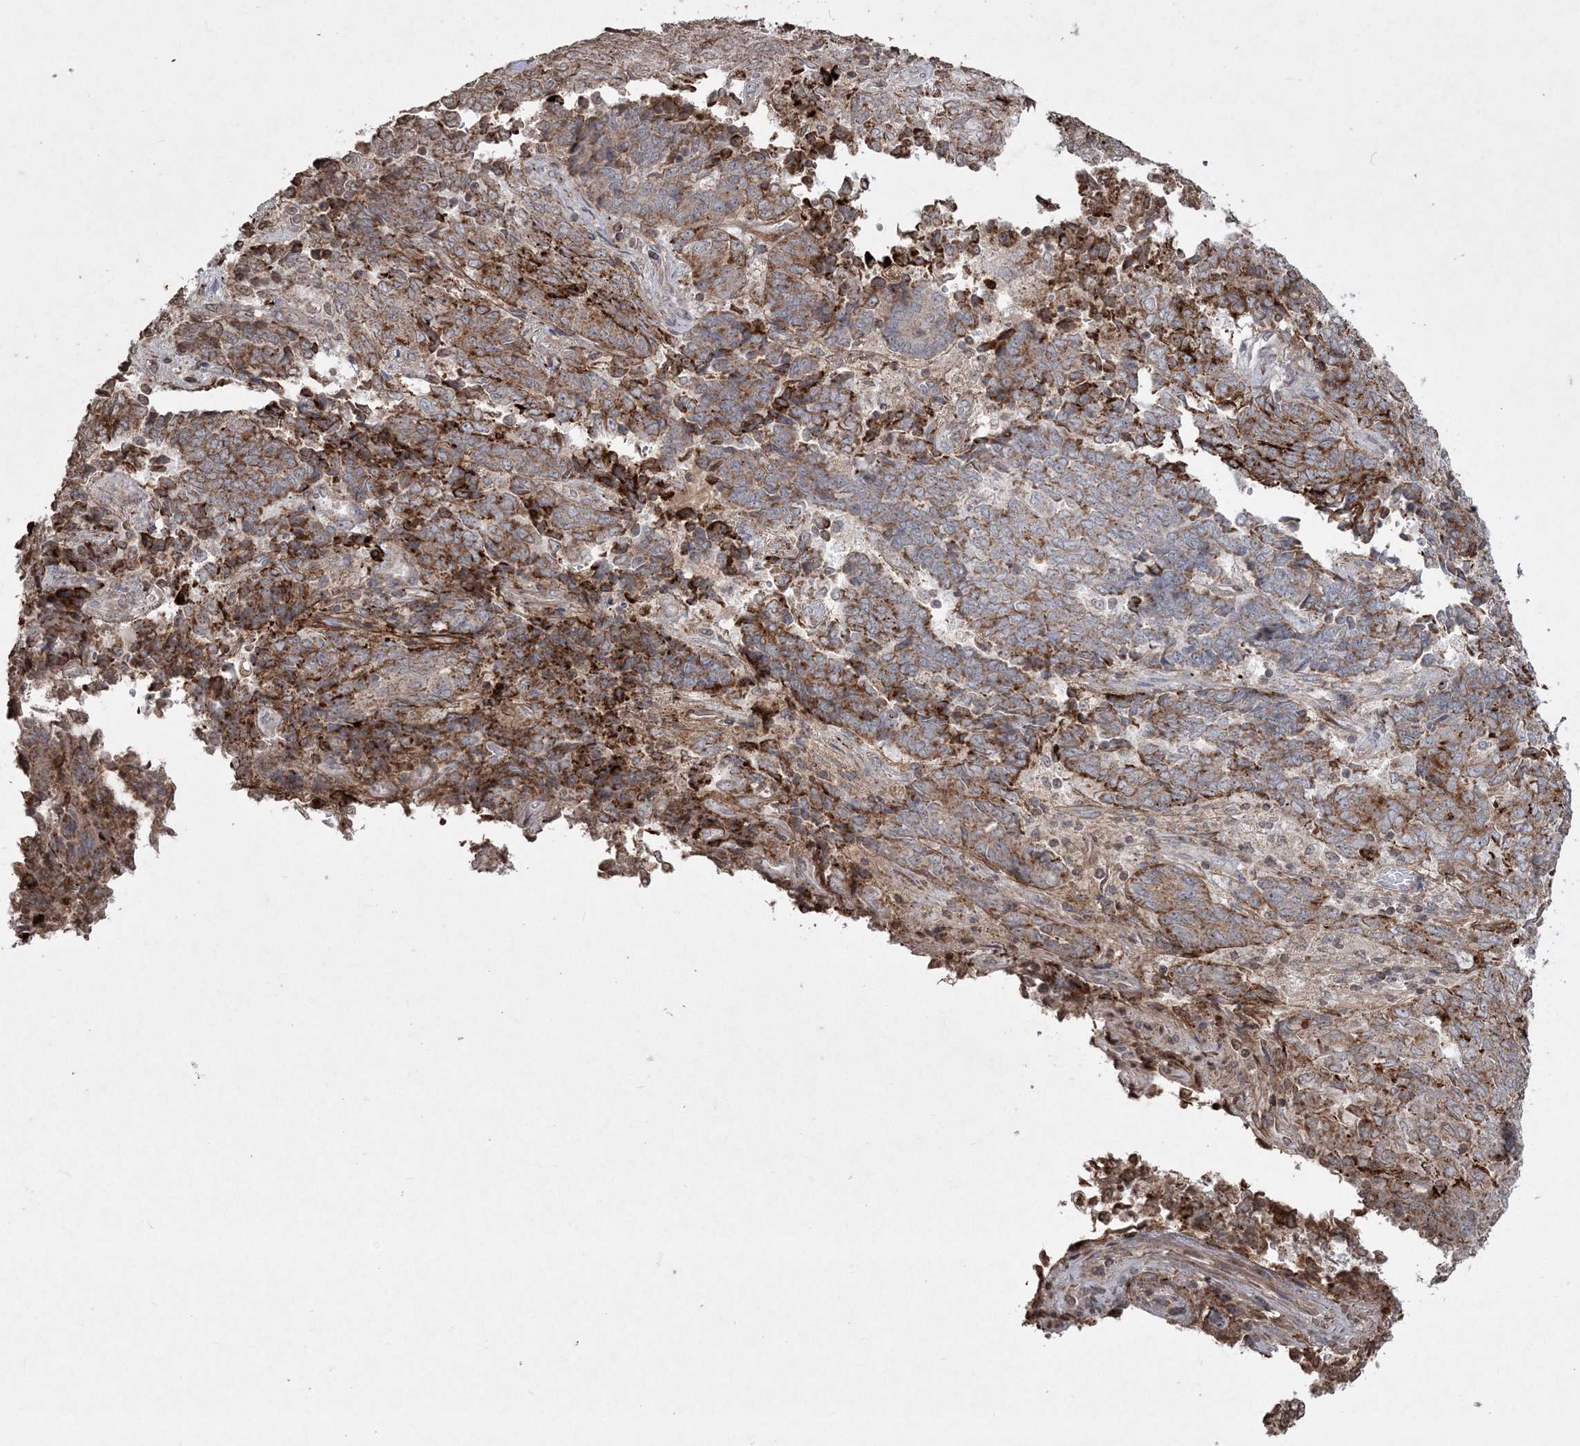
{"staining": {"intensity": "strong", "quantity": "25%-75%", "location": "cytoplasmic/membranous"}, "tissue": "endometrial cancer", "cell_type": "Tumor cells", "image_type": "cancer", "snomed": [{"axis": "morphology", "description": "Adenocarcinoma, NOS"}, {"axis": "topography", "description": "Endometrium"}], "caption": "Immunohistochemistry (DAB (3,3'-diaminobenzidine)) staining of human adenocarcinoma (endometrial) displays strong cytoplasmic/membranous protein staining in approximately 25%-75% of tumor cells. Ihc stains the protein in brown and the nuclei are stained blue.", "gene": "TTC7A", "patient": {"sex": "female", "age": 80}}